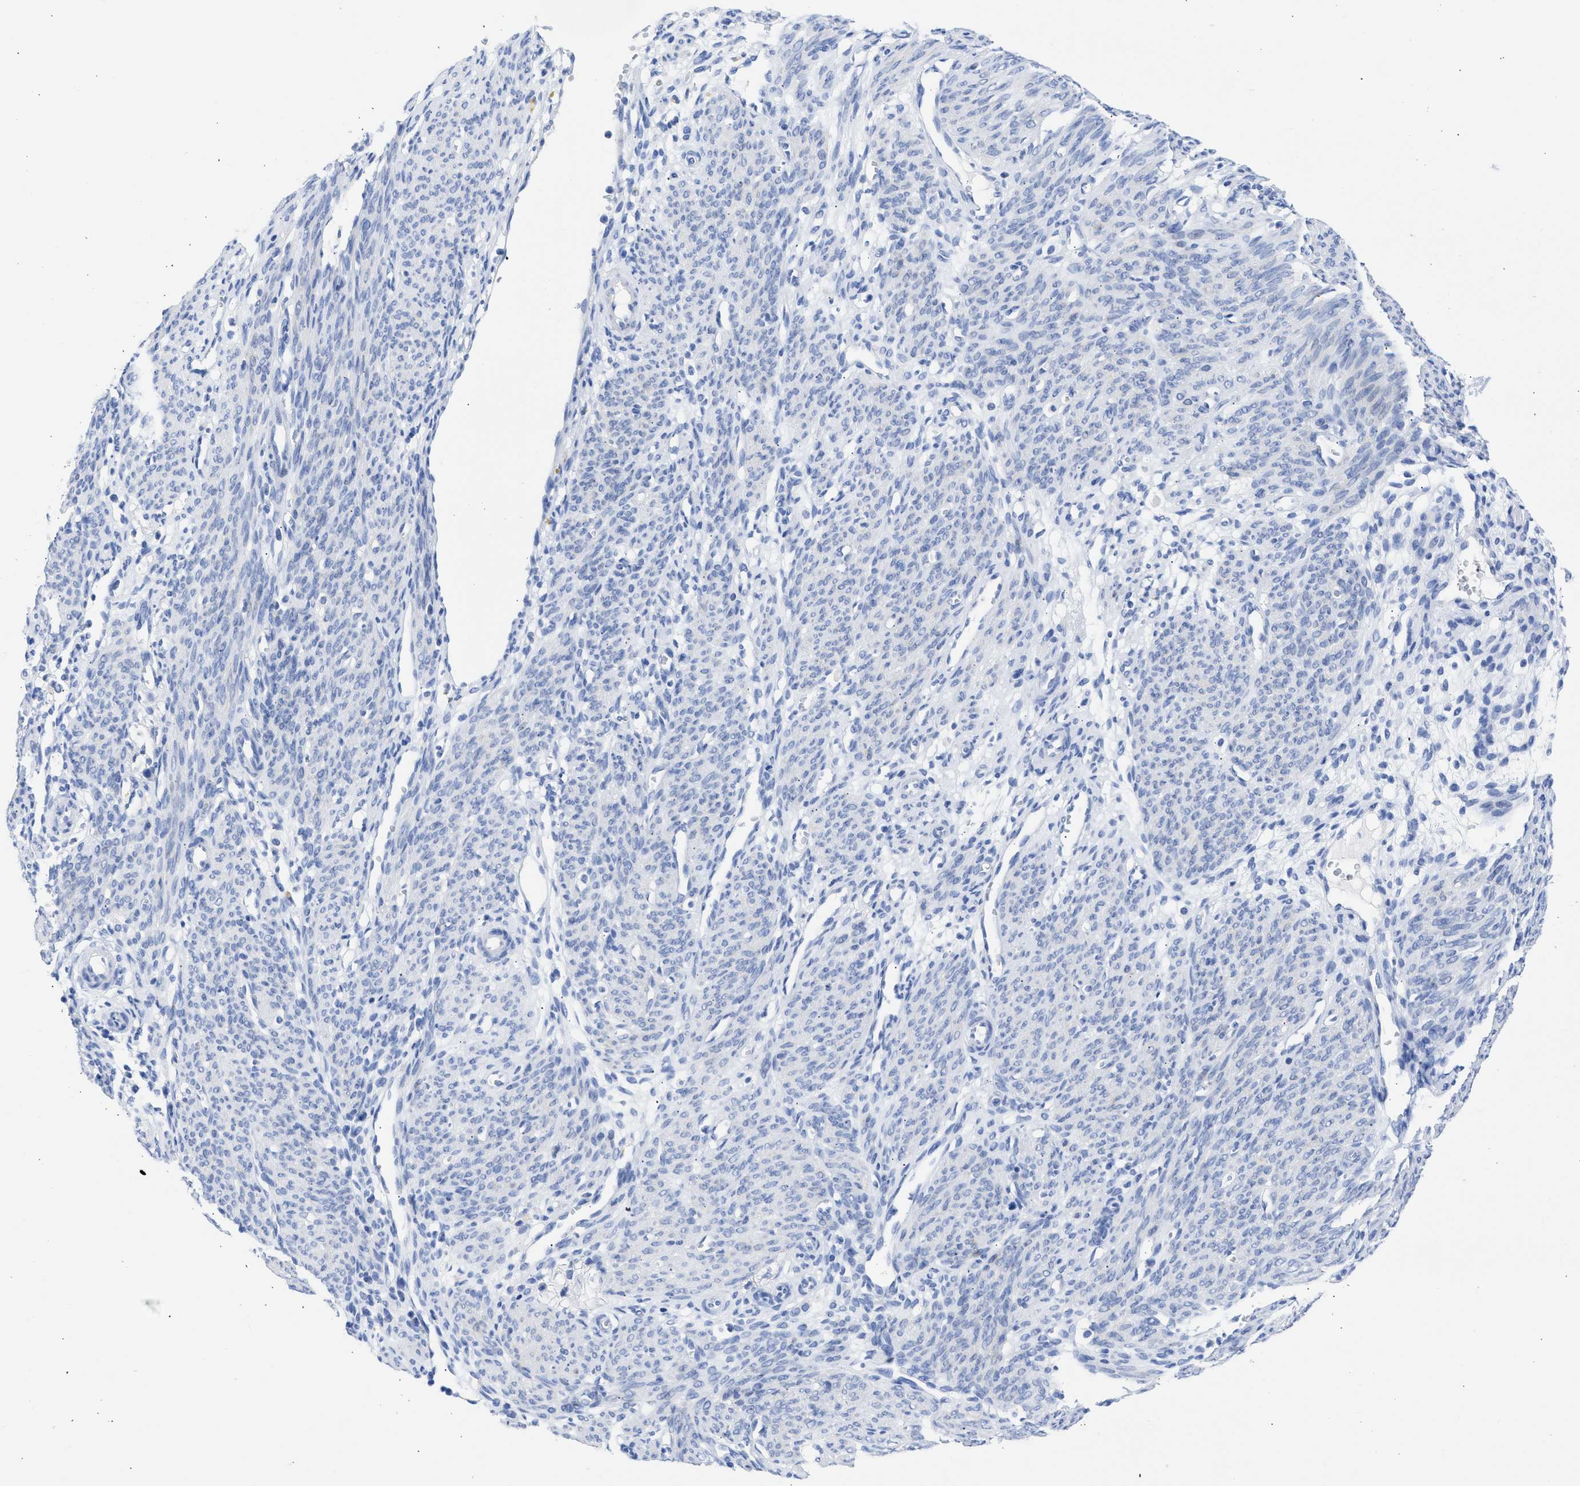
{"staining": {"intensity": "negative", "quantity": "none", "location": "none"}, "tissue": "endometrium", "cell_type": "Cells in endometrial stroma", "image_type": "normal", "snomed": [{"axis": "morphology", "description": "Normal tissue, NOS"}, {"axis": "morphology", "description": "Adenocarcinoma, NOS"}, {"axis": "topography", "description": "Endometrium"}, {"axis": "topography", "description": "Ovary"}], "caption": "Immunohistochemistry of normal endometrium exhibits no staining in cells in endometrial stroma.", "gene": "NCAM1", "patient": {"sex": "female", "age": 68}}